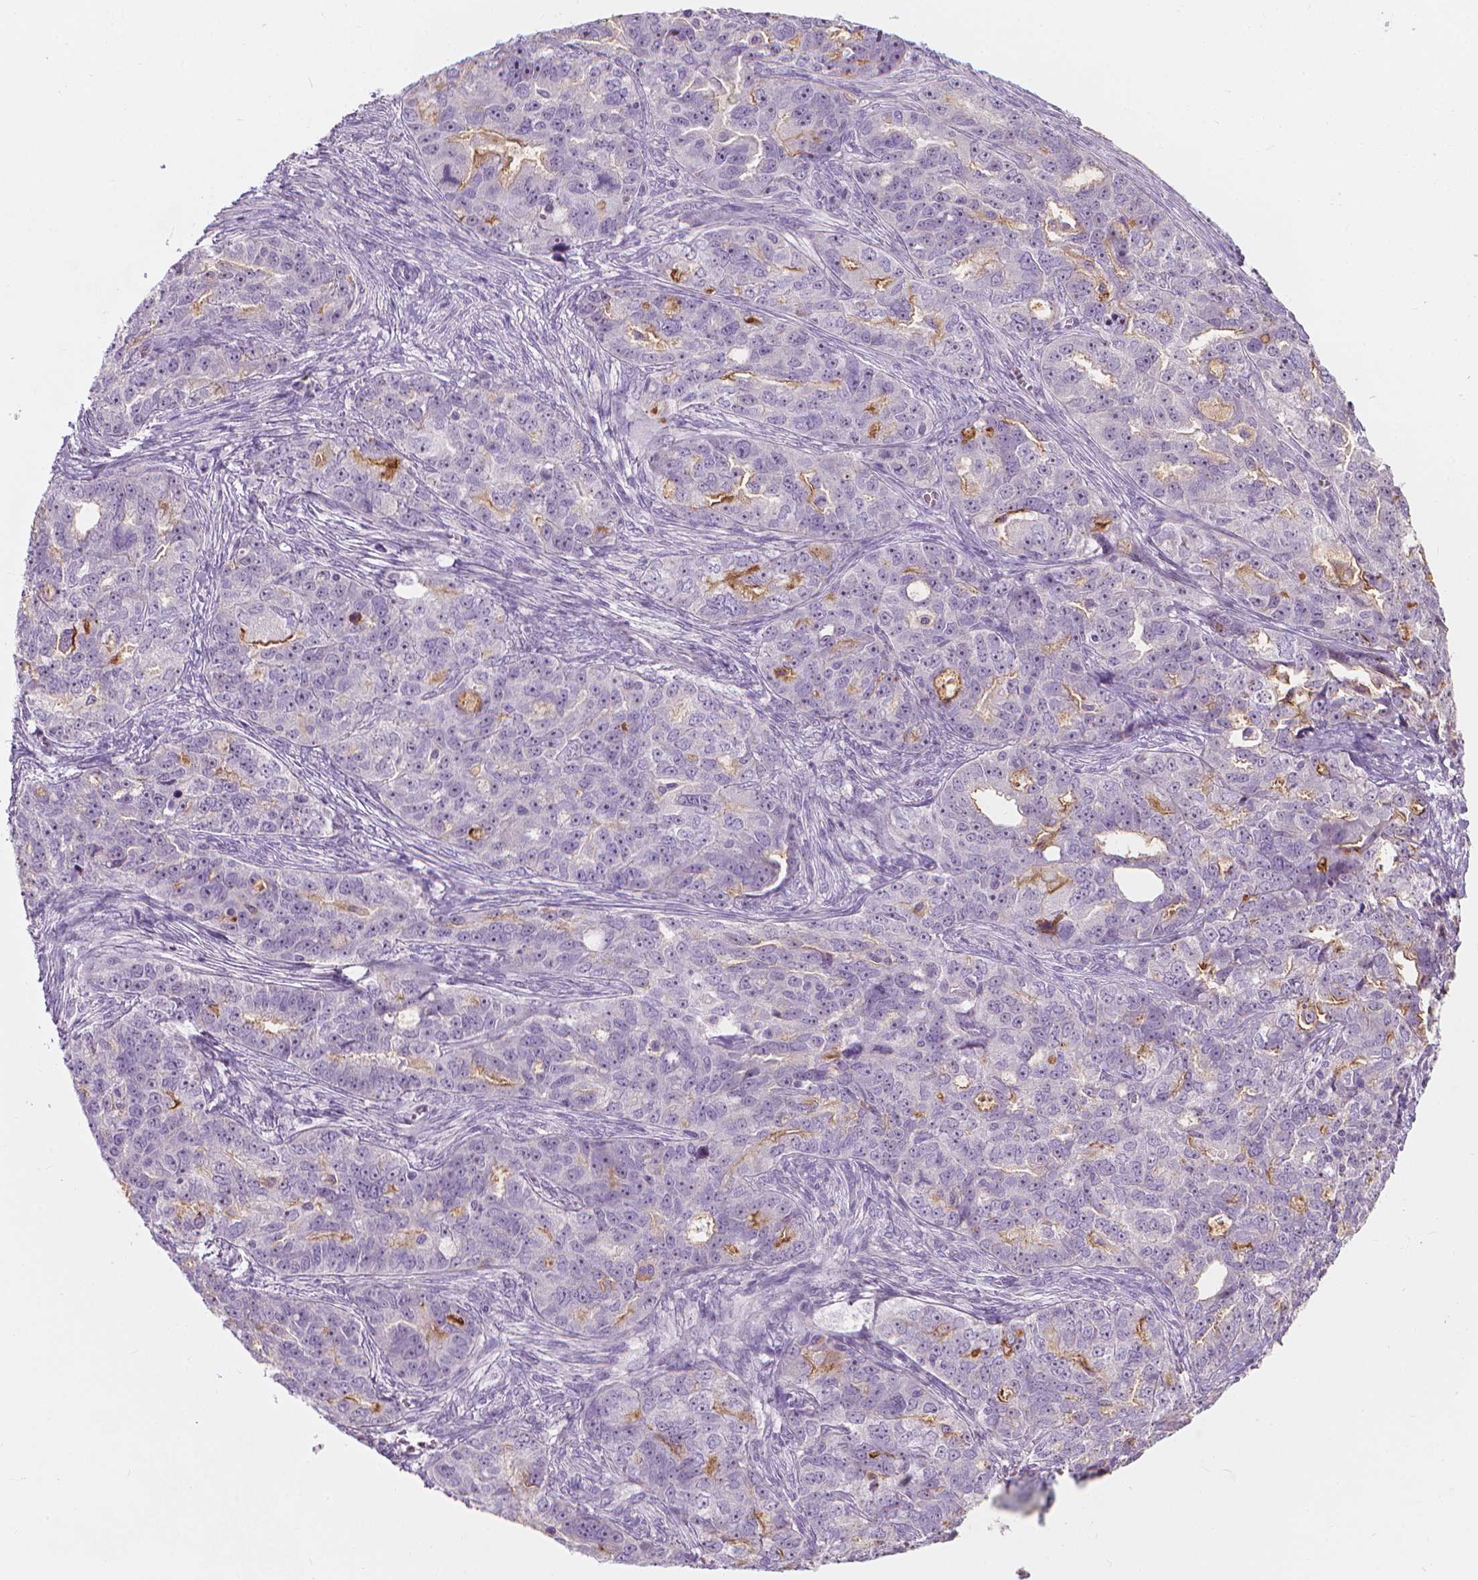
{"staining": {"intensity": "negative", "quantity": "none", "location": "none"}, "tissue": "ovarian cancer", "cell_type": "Tumor cells", "image_type": "cancer", "snomed": [{"axis": "morphology", "description": "Cystadenocarcinoma, serous, NOS"}, {"axis": "topography", "description": "Ovary"}], "caption": "Ovarian cancer (serous cystadenocarcinoma) stained for a protein using immunohistochemistry exhibits no positivity tumor cells.", "gene": "GPRC5A", "patient": {"sex": "female", "age": 51}}